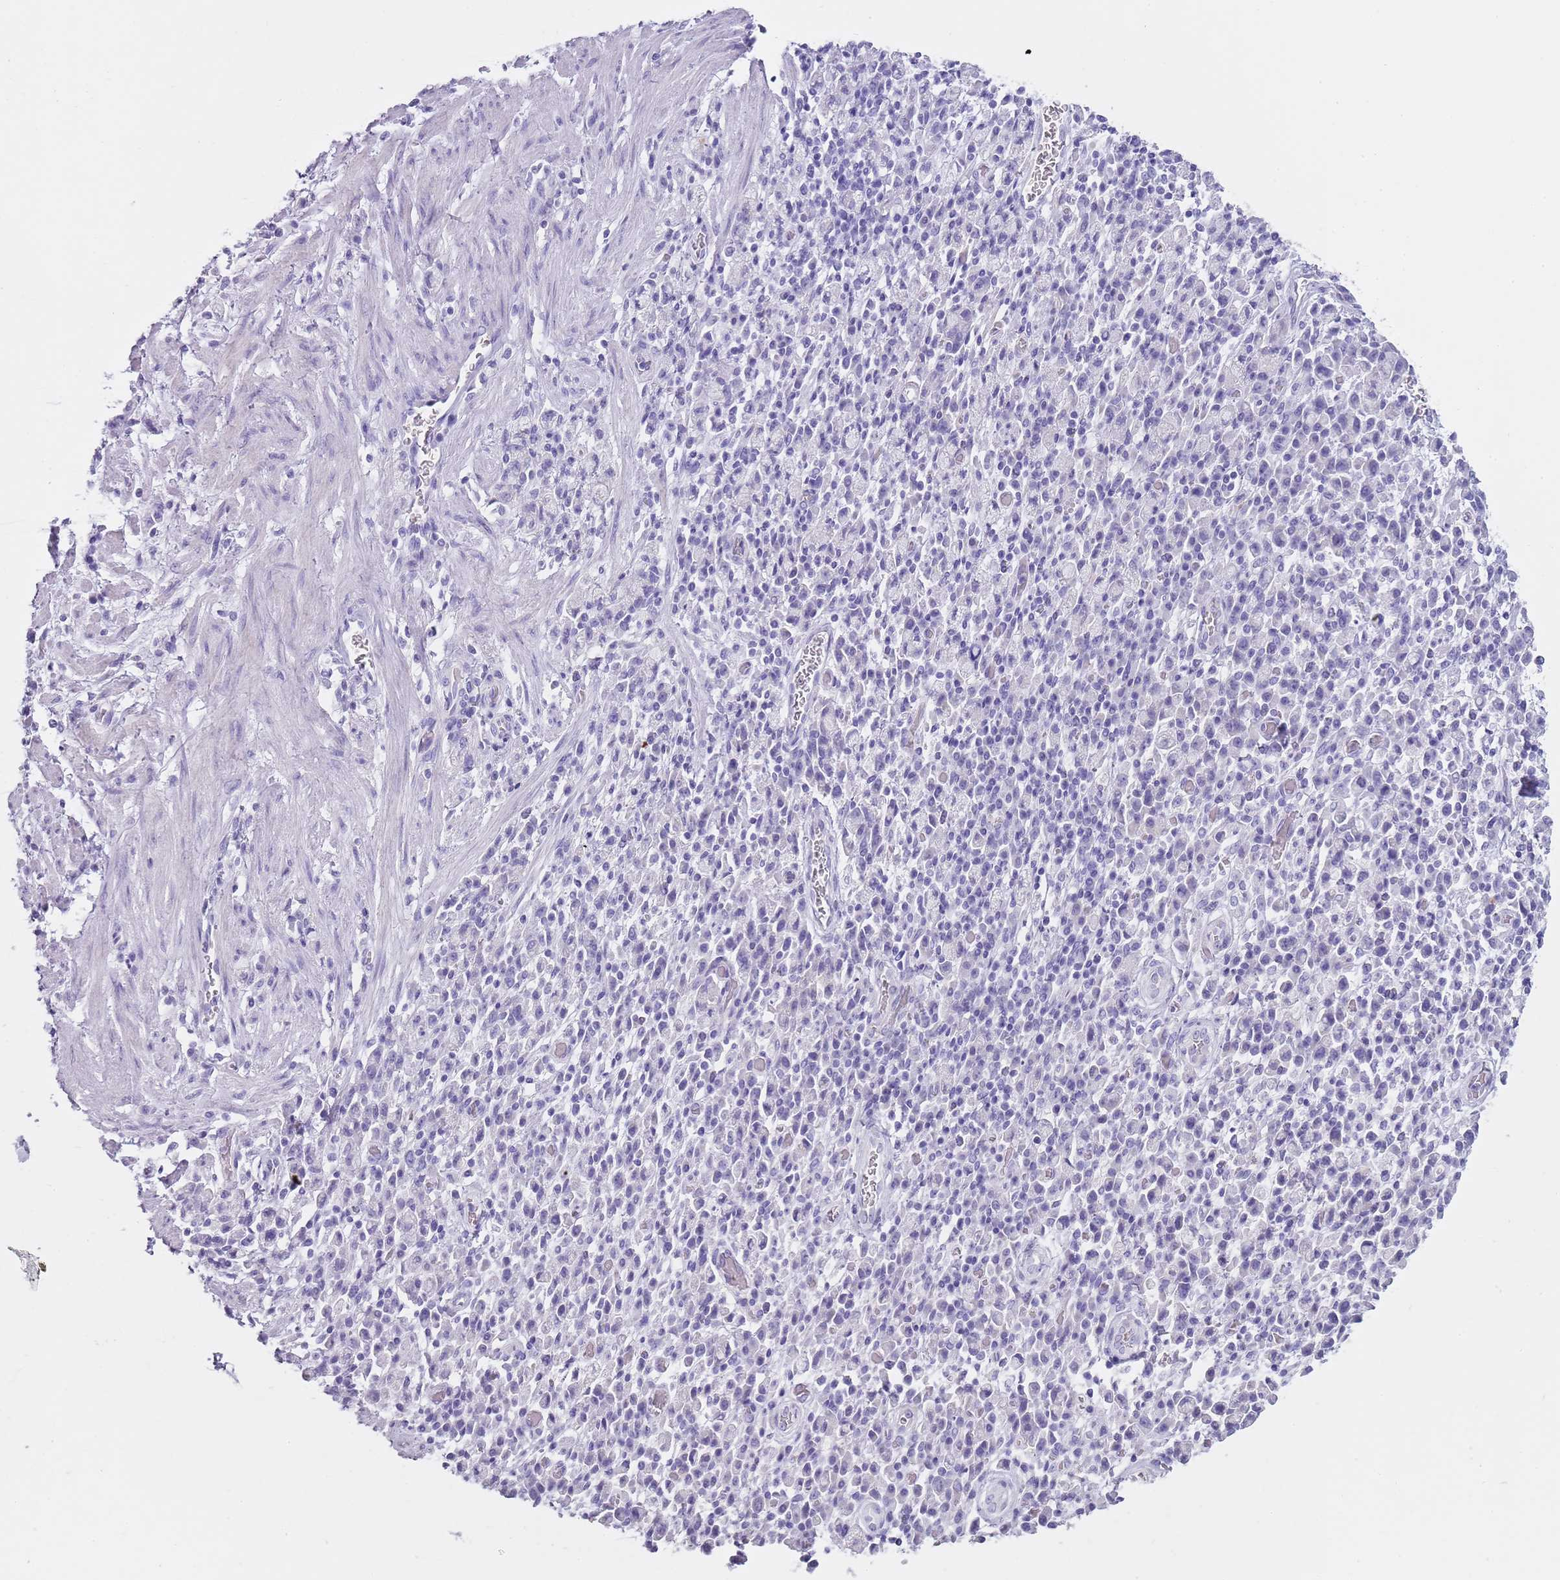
{"staining": {"intensity": "negative", "quantity": "none", "location": "none"}, "tissue": "stomach cancer", "cell_type": "Tumor cells", "image_type": "cancer", "snomed": [{"axis": "morphology", "description": "Adenocarcinoma, NOS"}, {"axis": "topography", "description": "Stomach"}], "caption": "This is a micrograph of immunohistochemistry staining of stomach cancer (adenocarcinoma), which shows no staining in tumor cells.", "gene": "NBPF20", "patient": {"sex": "male", "age": 77}}